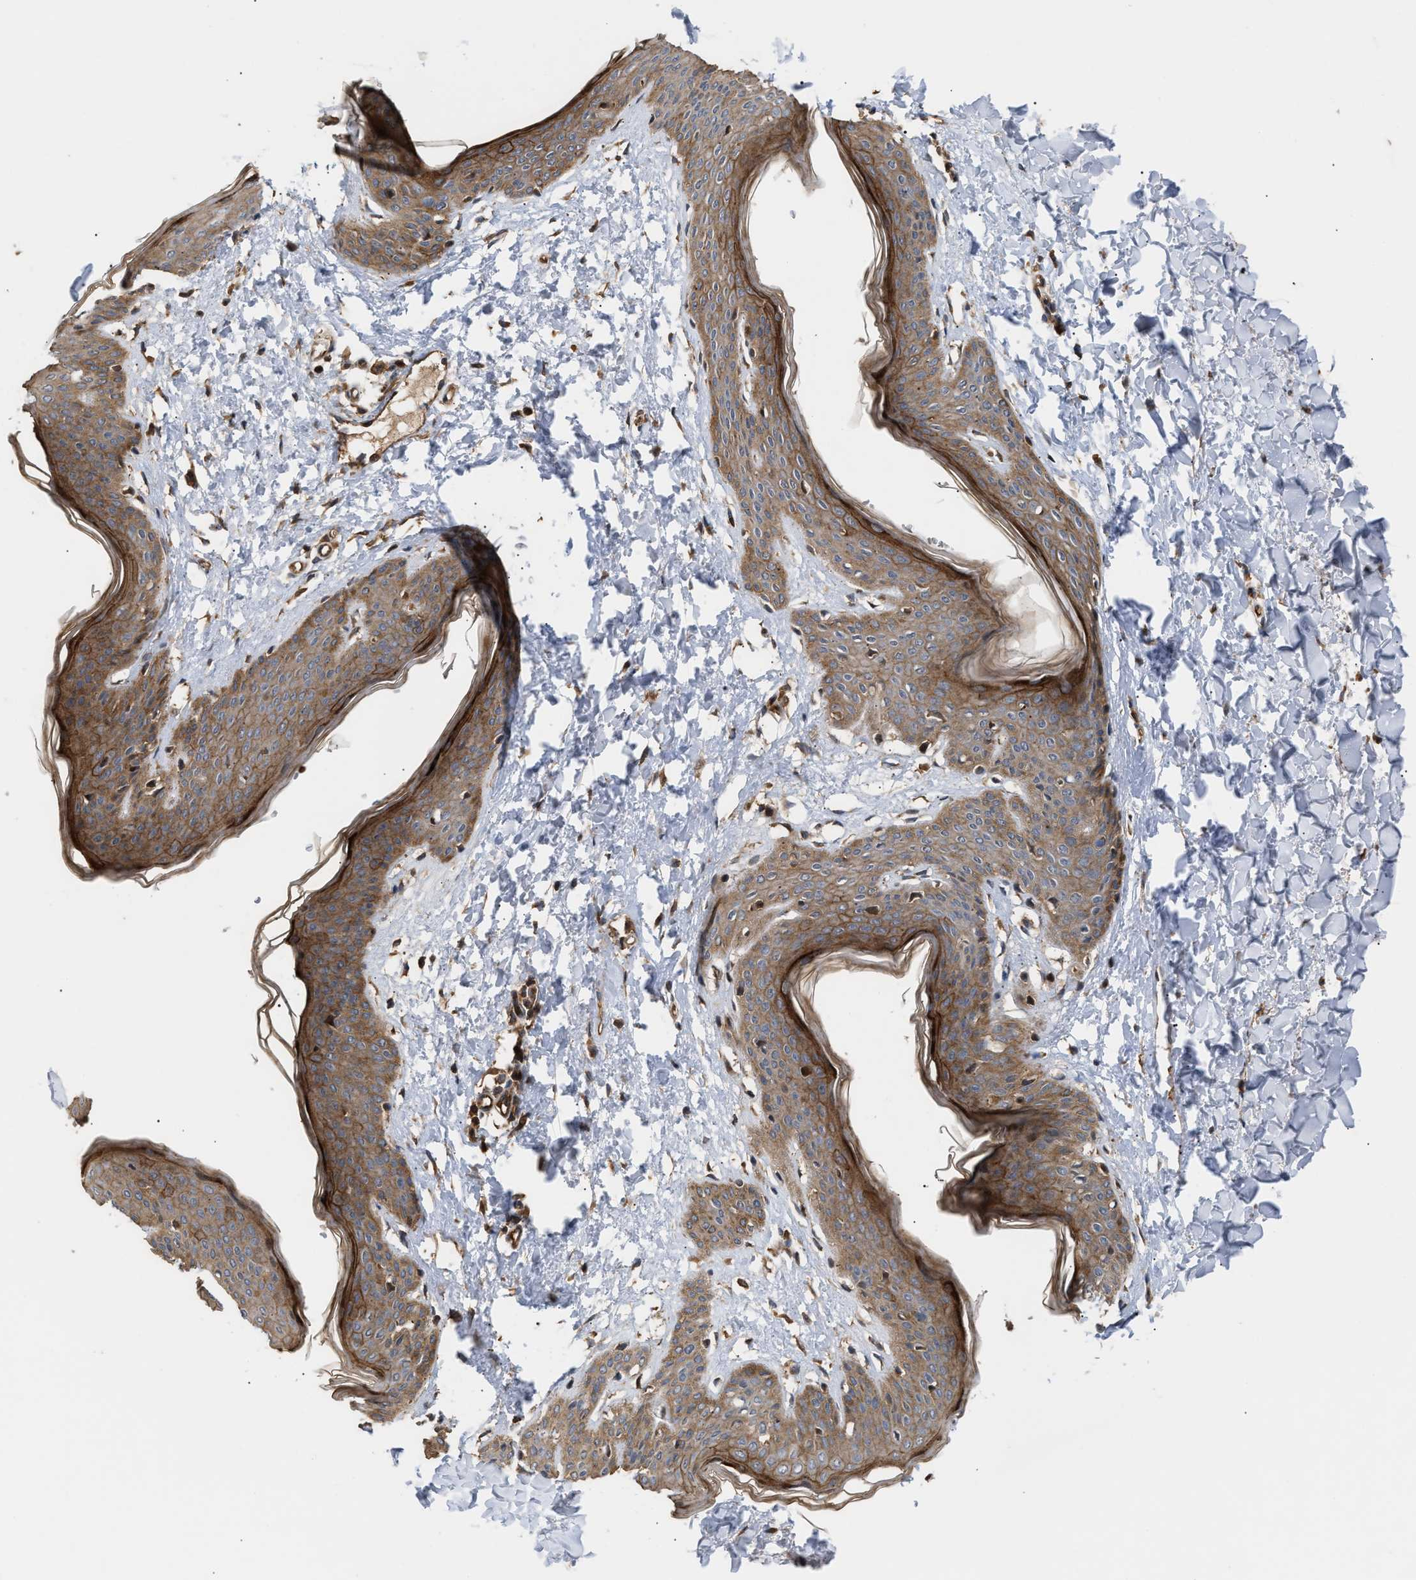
{"staining": {"intensity": "strong", "quantity": ">75%", "location": "cytoplasmic/membranous"}, "tissue": "skin", "cell_type": "Fibroblasts", "image_type": "normal", "snomed": [{"axis": "morphology", "description": "Normal tissue, NOS"}, {"axis": "topography", "description": "Skin"}], "caption": "Immunohistochemical staining of normal human skin reveals high levels of strong cytoplasmic/membranous staining in approximately >75% of fibroblasts.", "gene": "STAU1", "patient": {"sex": "female", "age": 17}}